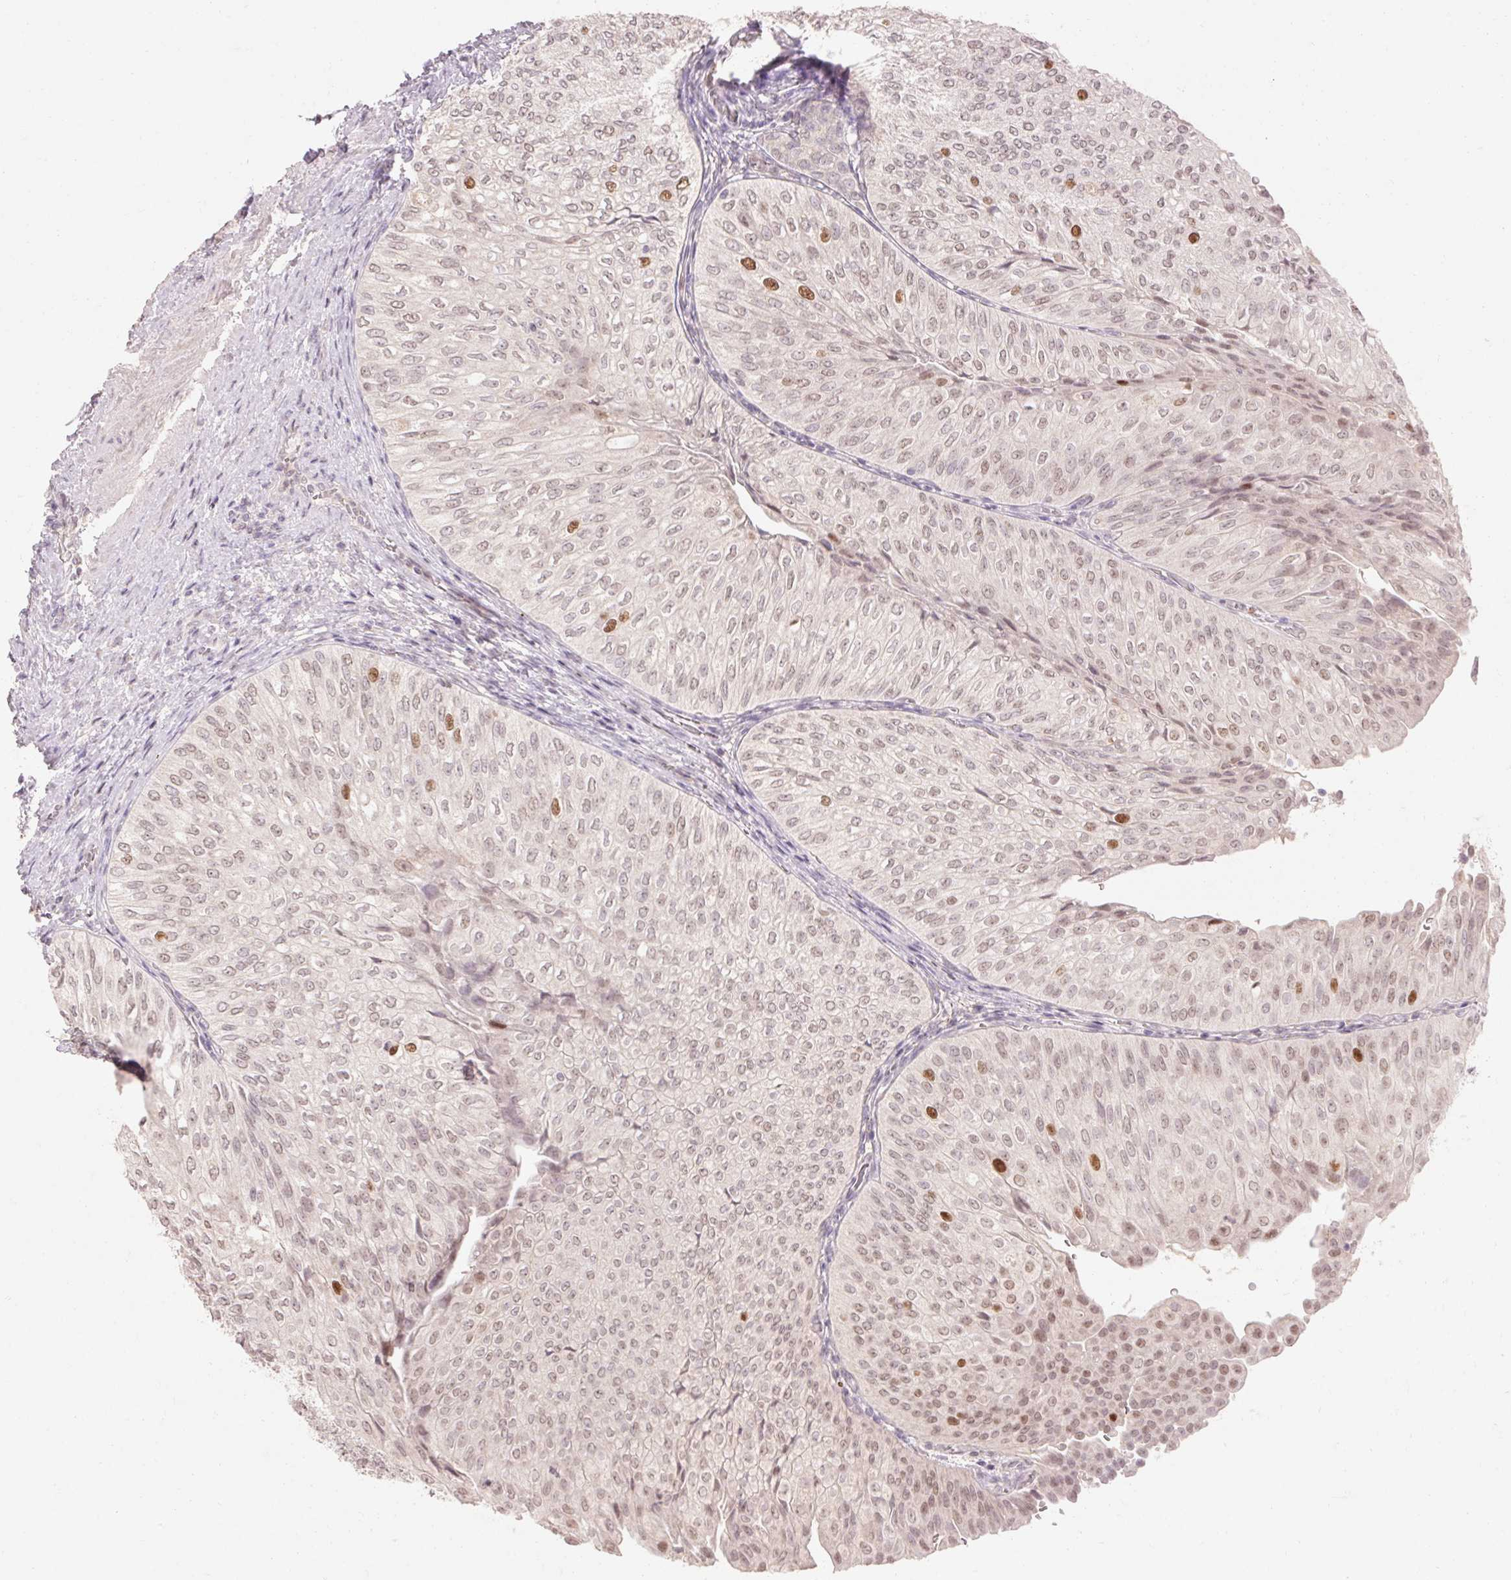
{"staining": {"intensity": "moderate", "quantity": "<25%", "location": "nuclear"}, "tissue": "urothelial cancer", "cell_type": "Tumor cells", "image_type": "cancer", "snomed": [{"axis": "morphology", "description": "Urothelial carcinoma, NOS"}, {"axis": "topography", "description": "Urinary bladder"}], "caption": "Immunohistochemical staining of human urothelial cancer reveals low levels of moderate nuclear protein staining in approximately <25% of tumor cells.", "gene": "SKP2", "patient": {"sex": "male", "age": 62}}